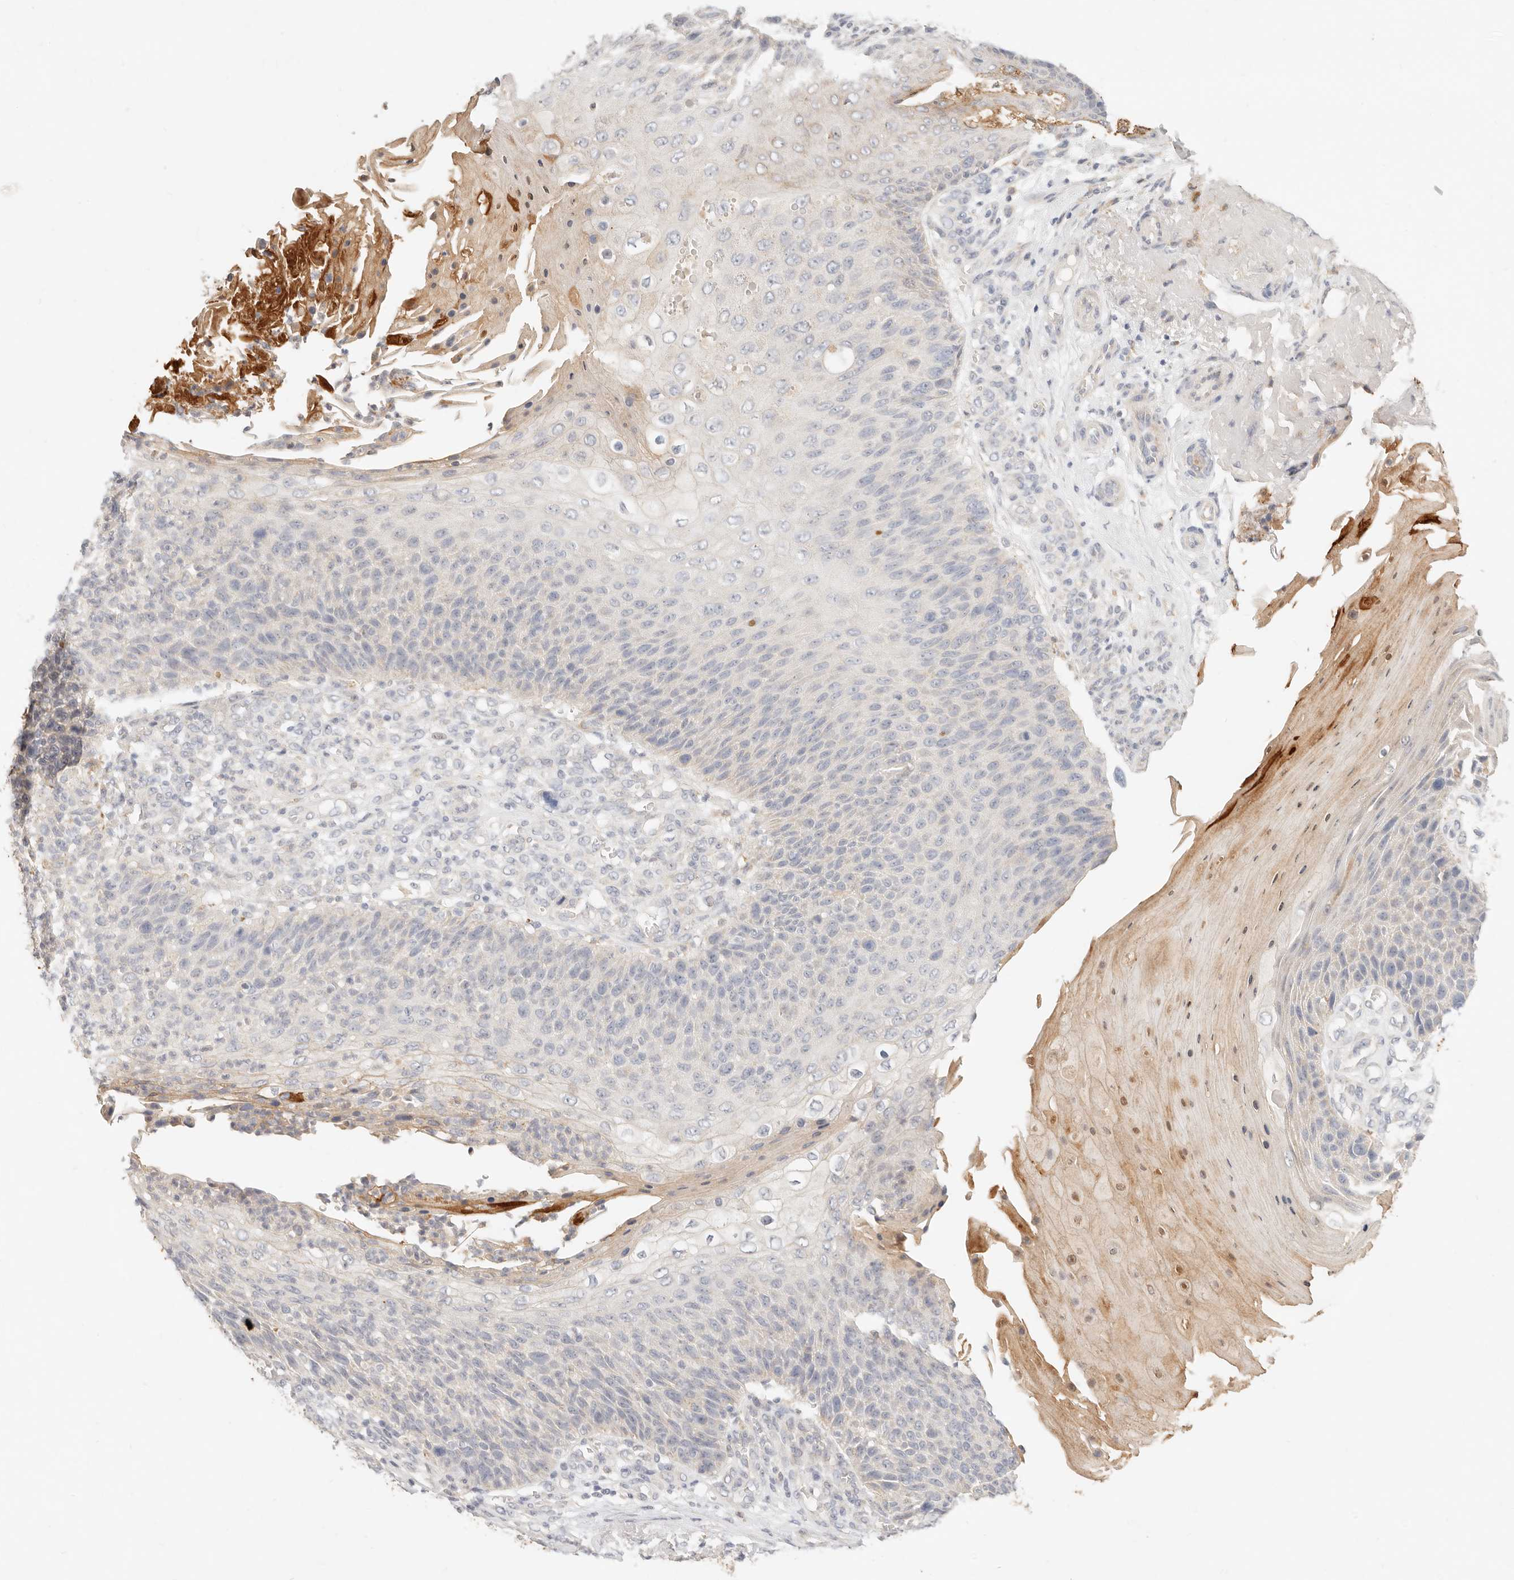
{"staining": {"intensity": "negative", "quantity": "none", "location": "none"}, "tissue": "skin cancer", "cell_type": "Tumor cells", "image_type": "cancer", "snomed": [{"axis": "morphology", "description": "Squamous cell carcinoma, NOS"}, {"axis": "topography", "description": "Skin"}], "caption": "Skin cancer (squamous cell carcinoma) was stained to show a protein in brown. There is no significant positivity in tumor cells.", "gene": "ACOX1", "patient": {"sex": "female", "age": 88}}